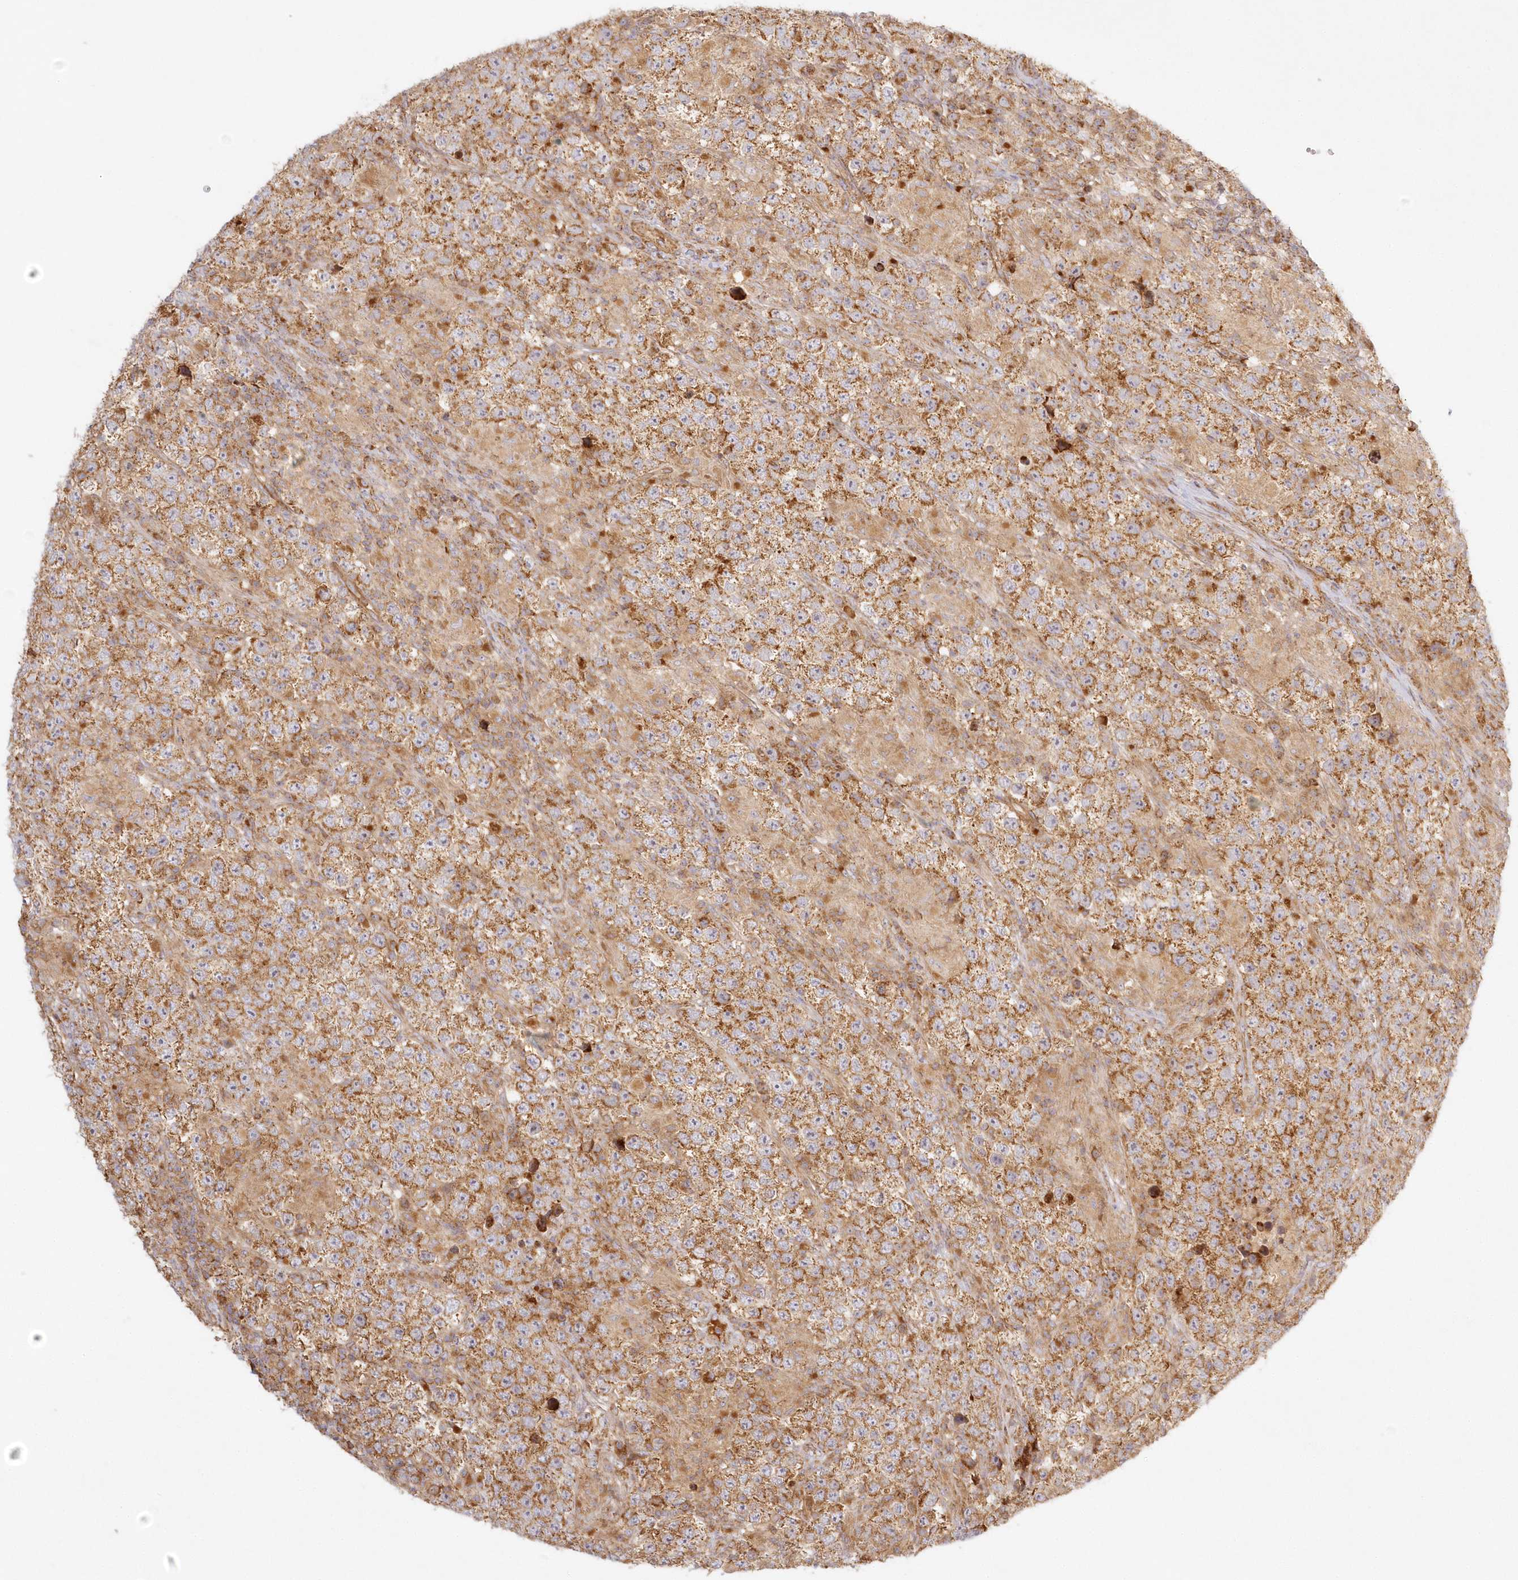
{"staining": {"intensity": "moderate", "quantity": ">75%", "location": "cytoplasmic/membranous"}, "tissue": "testis cancer", "cell_type": "Tumor cells", "image_type": "cancer", "snomed": [{"axis": "morphology", "description": "Normal tissue, NOS"}, {"axis": "morphology", "description": "Urothelial carcinoma, High grade"}, {"axis": "morphology", "description": "Seminoma, NOS"}, {"axis": "morphology", "description": "Carcinoma, Embryonal, NOS"}, {"axis": "topography", "description": "Urinary bladder"}, {"axis": "topography", "description": "Testis"}], "caption": "An image of testis cancer (seminoma) stained for a protein demonstrates moderate cytoplasmic/membranous brown staining in tumor cells.", "gene": "KIAA0232", "patient": {"sex": "male", "age": 41}}